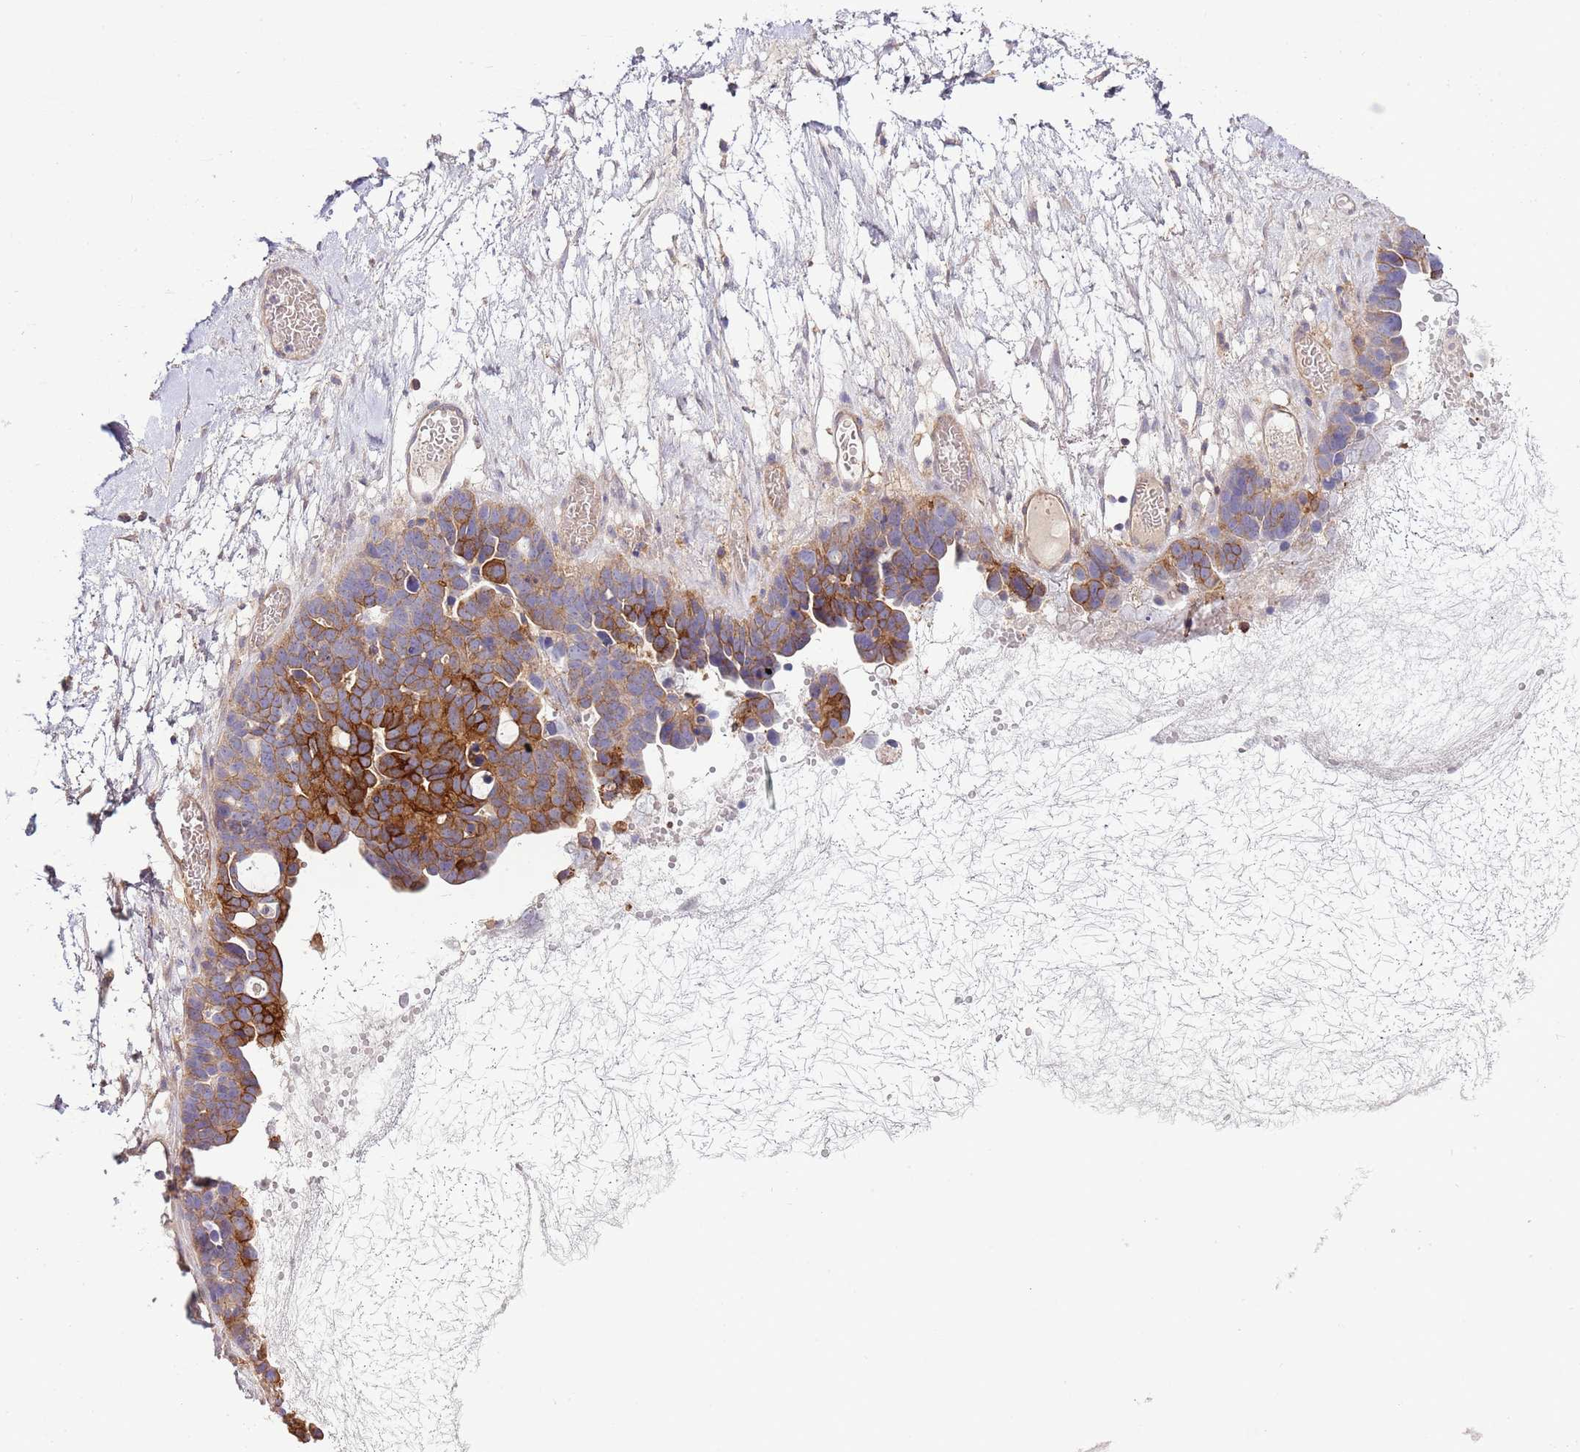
{"staining": {"intensity": "strong", "quantity": "25%-75%", "location": "cytoplasmic/membranous"}, "tissue": "ovarian cancer", "cell_type": "Tumor cells", "image_type": "cancer", "snomed": [{"axis": "morphology", "description": "Cystadenocarcinoma, serous, NOS"}, {"axis": "topography", "description": "Ovary"}], "caption": "This is an image of IHC staining of serous cystadenocarcinoma (ovarian), which shows strong positivity in the cytoplasmic/membranous of tumor cells.", "gene": "ABHD17A", "patient": {"sex": "female", "age": 54}}